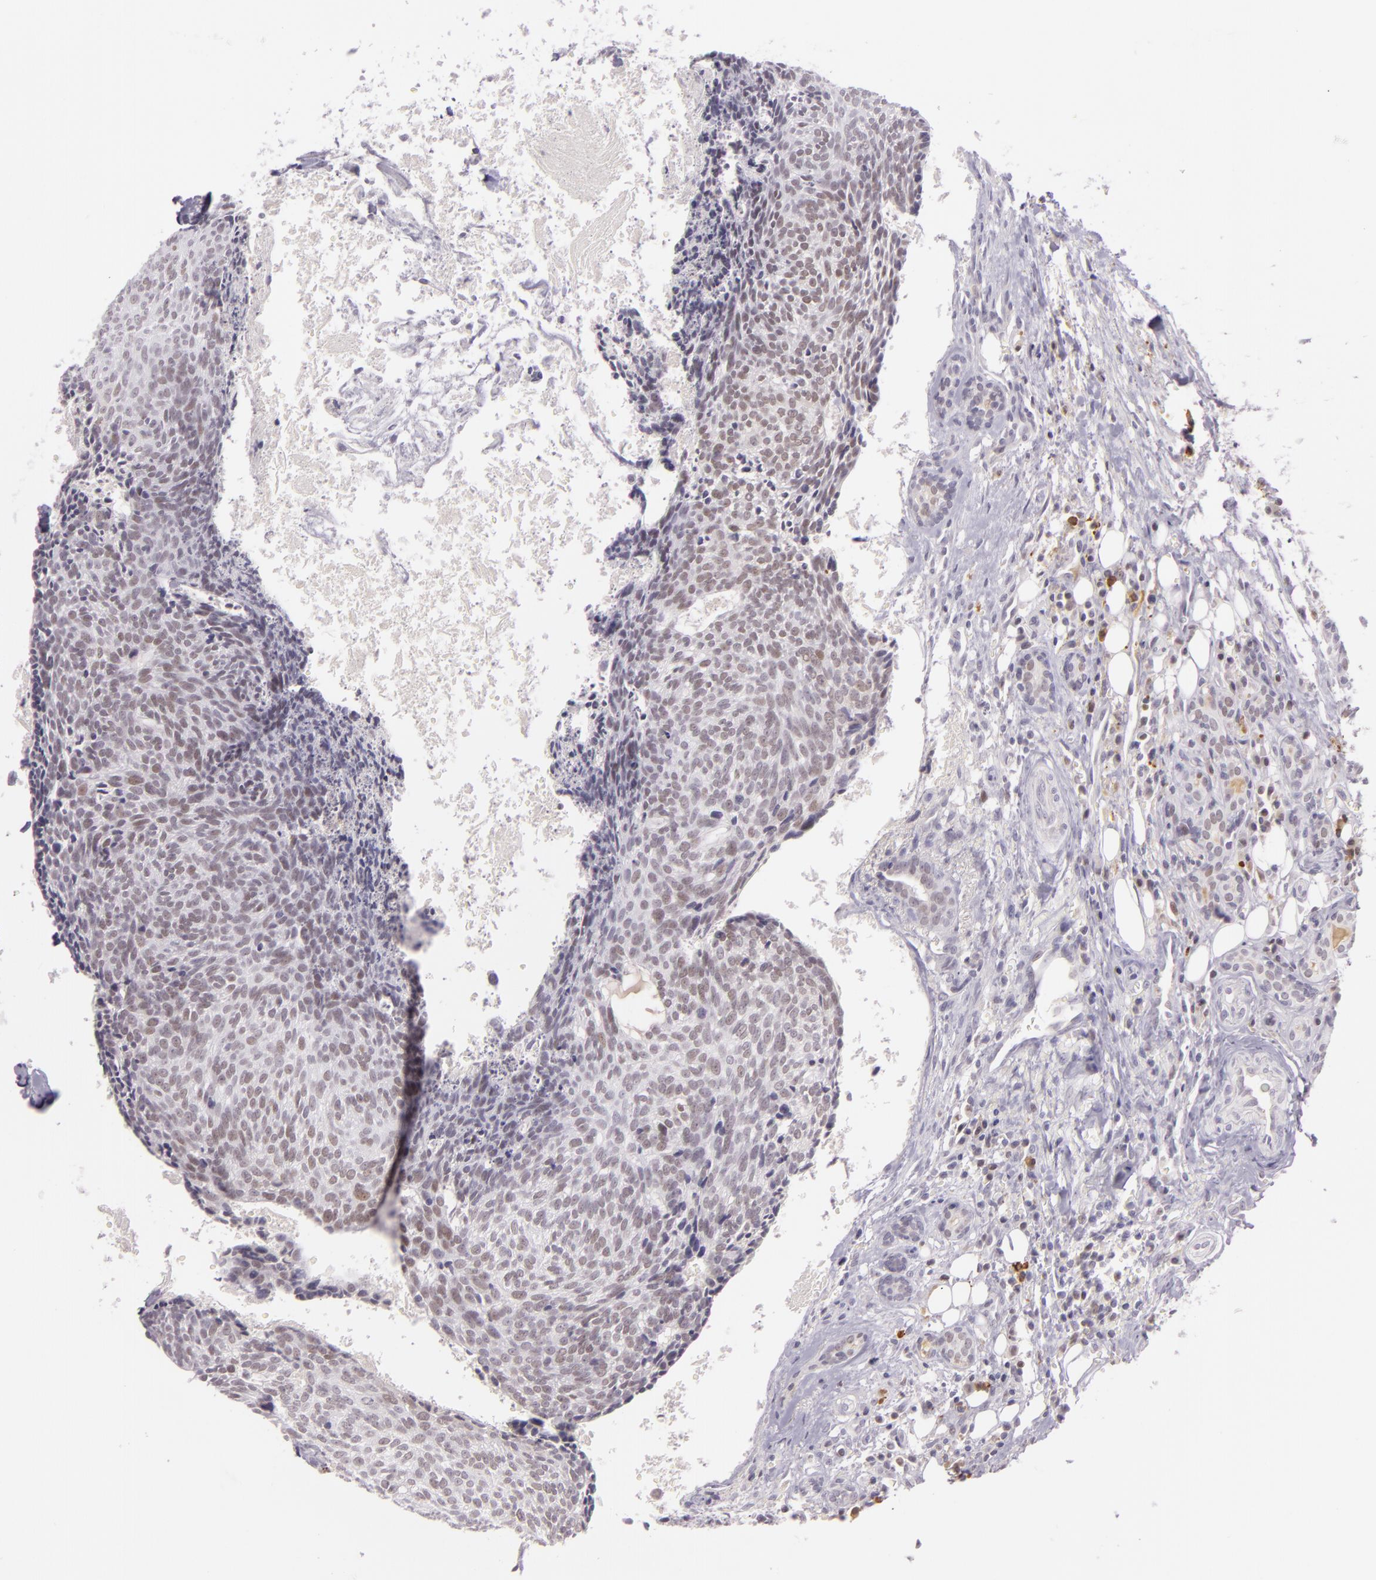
{"staining": {"intensity": "weak", "quantity": ">75%", "location": "nuclear"}, "tissue": "head and neck cancer", "cell_type": "Tumor cells", "image_type": "cancer", "snomed": [{"axis": "morphology", "description": "Squamous cell carcinoma, NOS"}, {"axis": "topography", "description": "Salivary gland"}, {"axis": "topography", "description": "Head-Neck"}], "caption": "A low amount of weak nuclear staining is present in approximately >75% of tumor cells in head and neck squamous cell carcinoma tissue.", "gene": "CHEK2", "patient": {"sex": "male", "age": 70}}